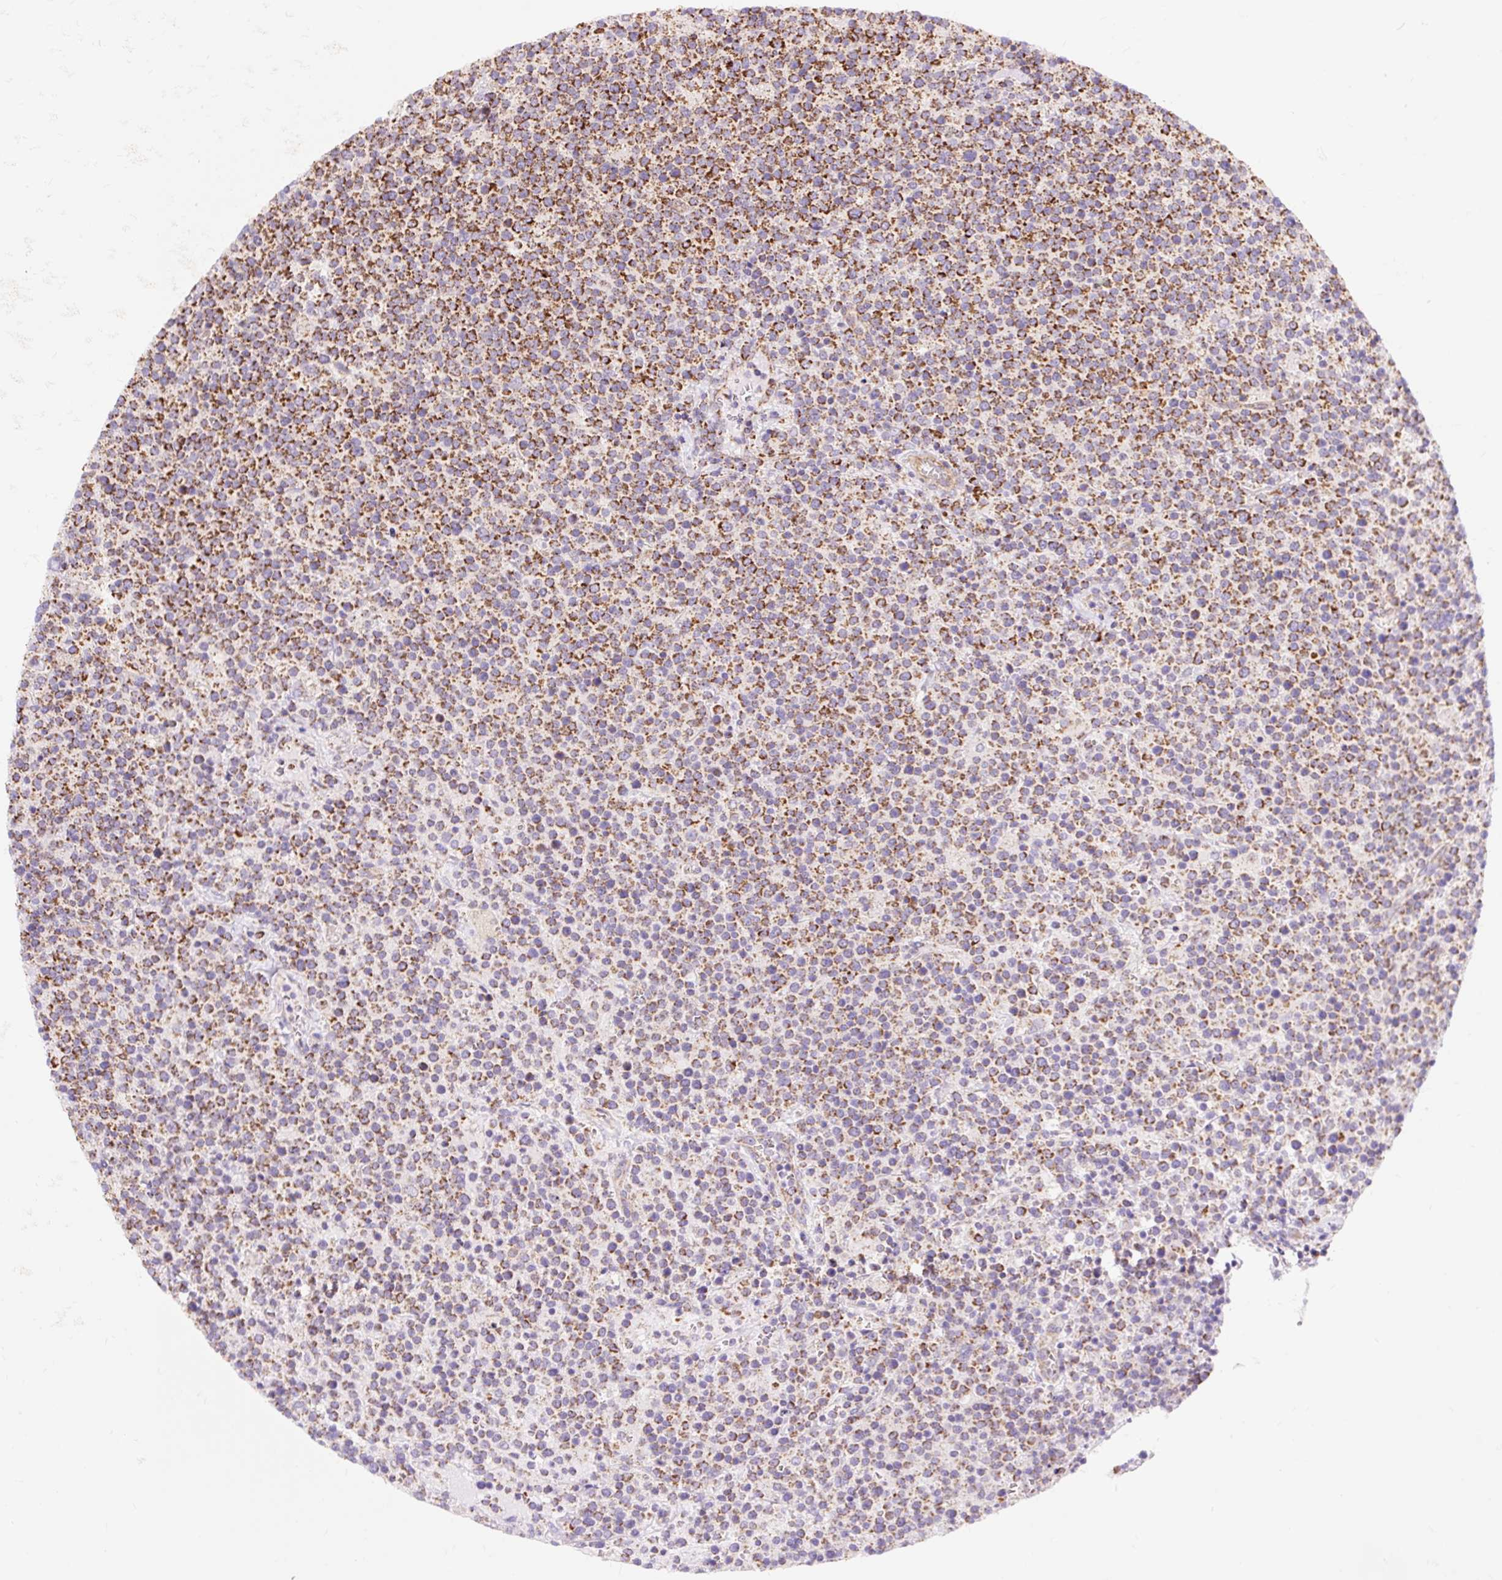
{"staining": {"intensity": "moderate", "quantity": ">75%", "location": "cytoplasmic/membranous"}, "tissue": "lymphoma", "cell_type": "Tumor cells", "image_type": "cancer", "snomed": [{"axis": "morphology", "description": "Malignant lymphoma, non-Hodgkin's type, High grade"}, {"axis": "topography", "description": "Lymph node"}], "caption": "Human high-grade malignant lymphoma, non-Hodgkin's type stained with a brown dye exhibits moderate cytoplasmic/membranous positive positivity in about >75% of tumor cells.", "gene": "CEP290", "patient": {"sex": "male", "age": 61}}